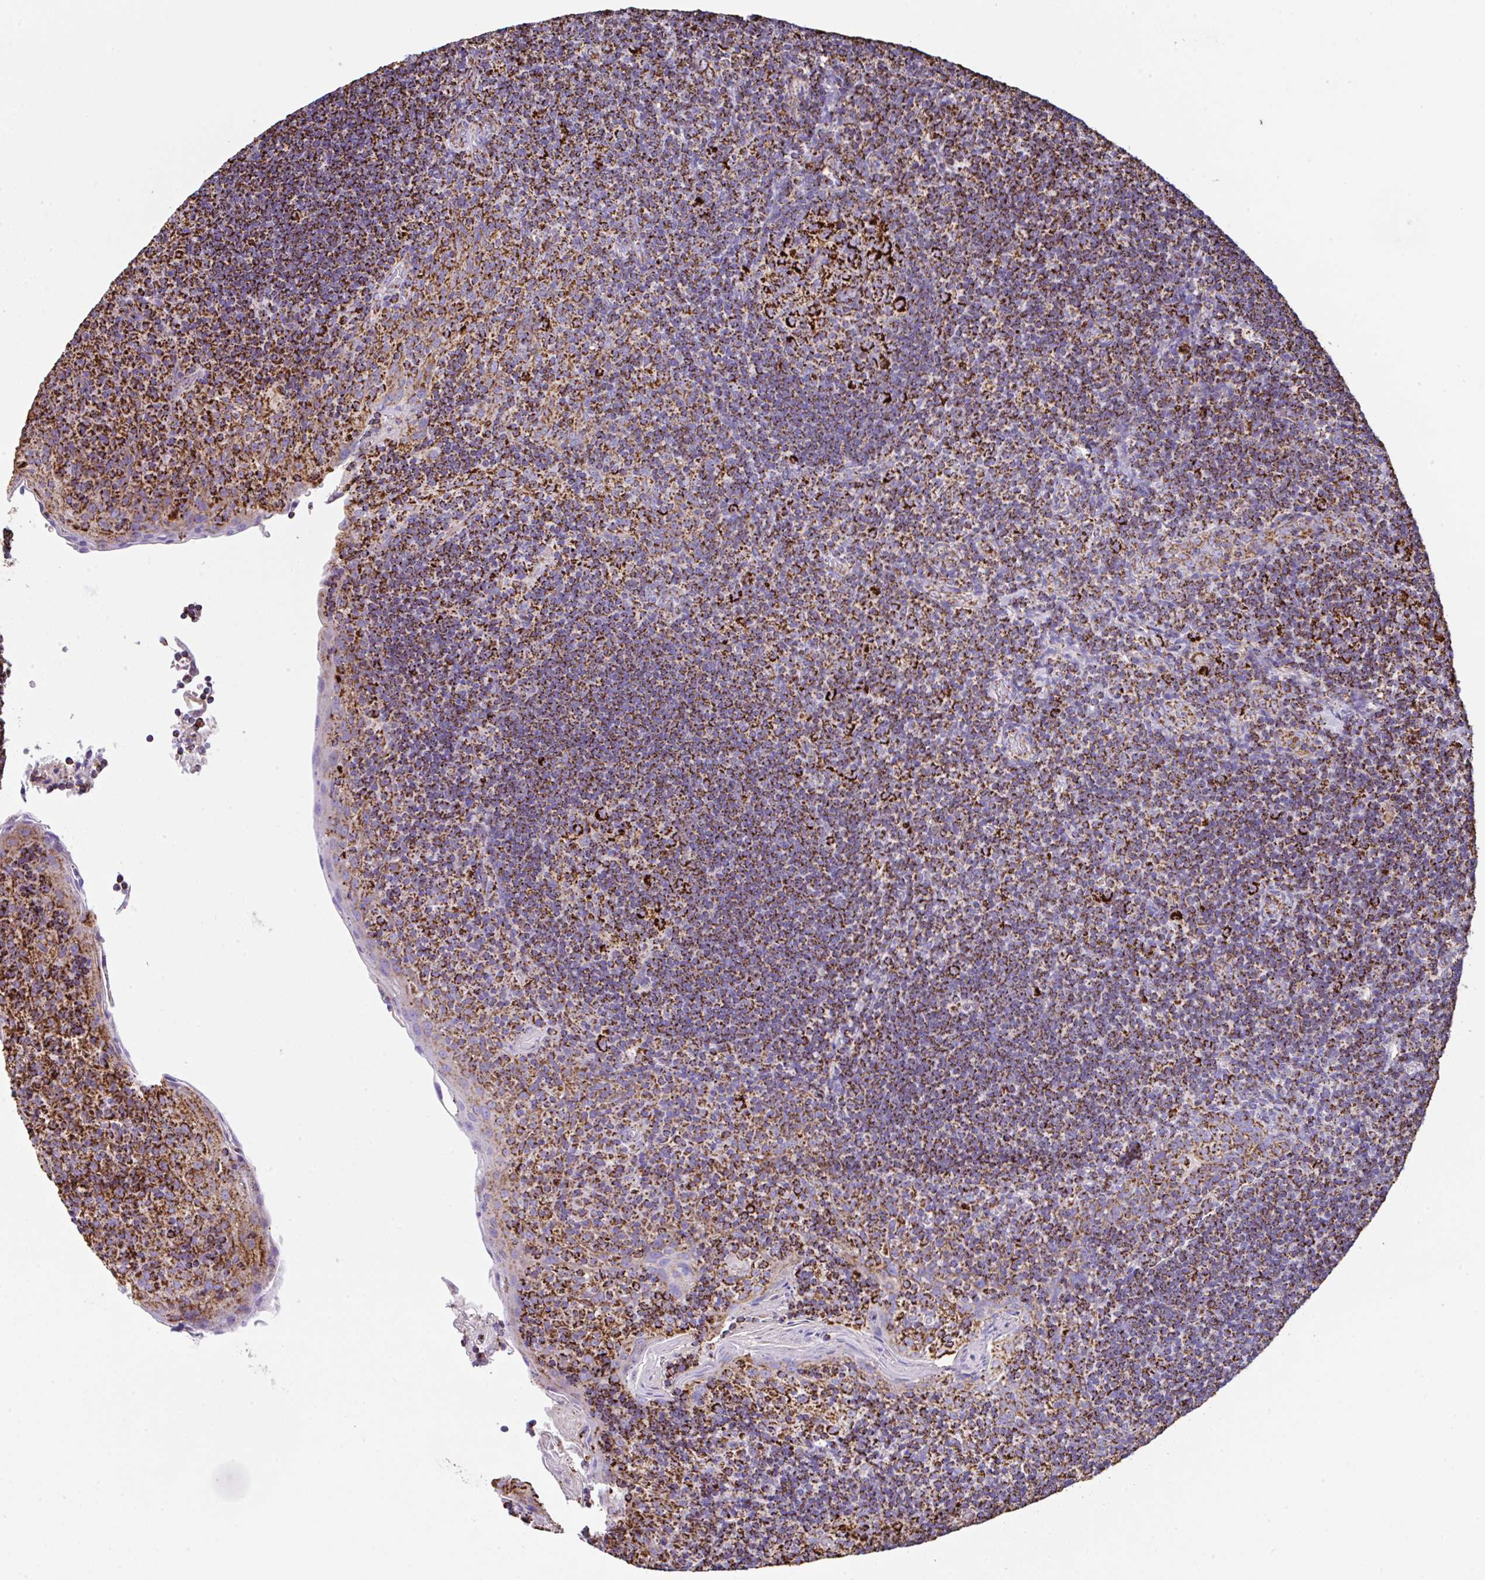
{"staining": {"intensity": "strong", "quantity": ">75%", "location": "cytoplasmic/membranous"}, "tissue": "tonsil", "cell_type": "Germinal center cells", "image_type": "normal", "snomed": [{"axis": "morphology", "description": "Normal tissue, NOS"}, {"axis": "topography", "description": "Tonsil"}], "caption": "This micrograph displays IHC staining of normal human tonsil, with high strong cytoplasmic/membranous staining in approximately >75% of germinal center cells.", "gene": "ANKRD33B", "patient": {"sex": "male", "age": 17}}